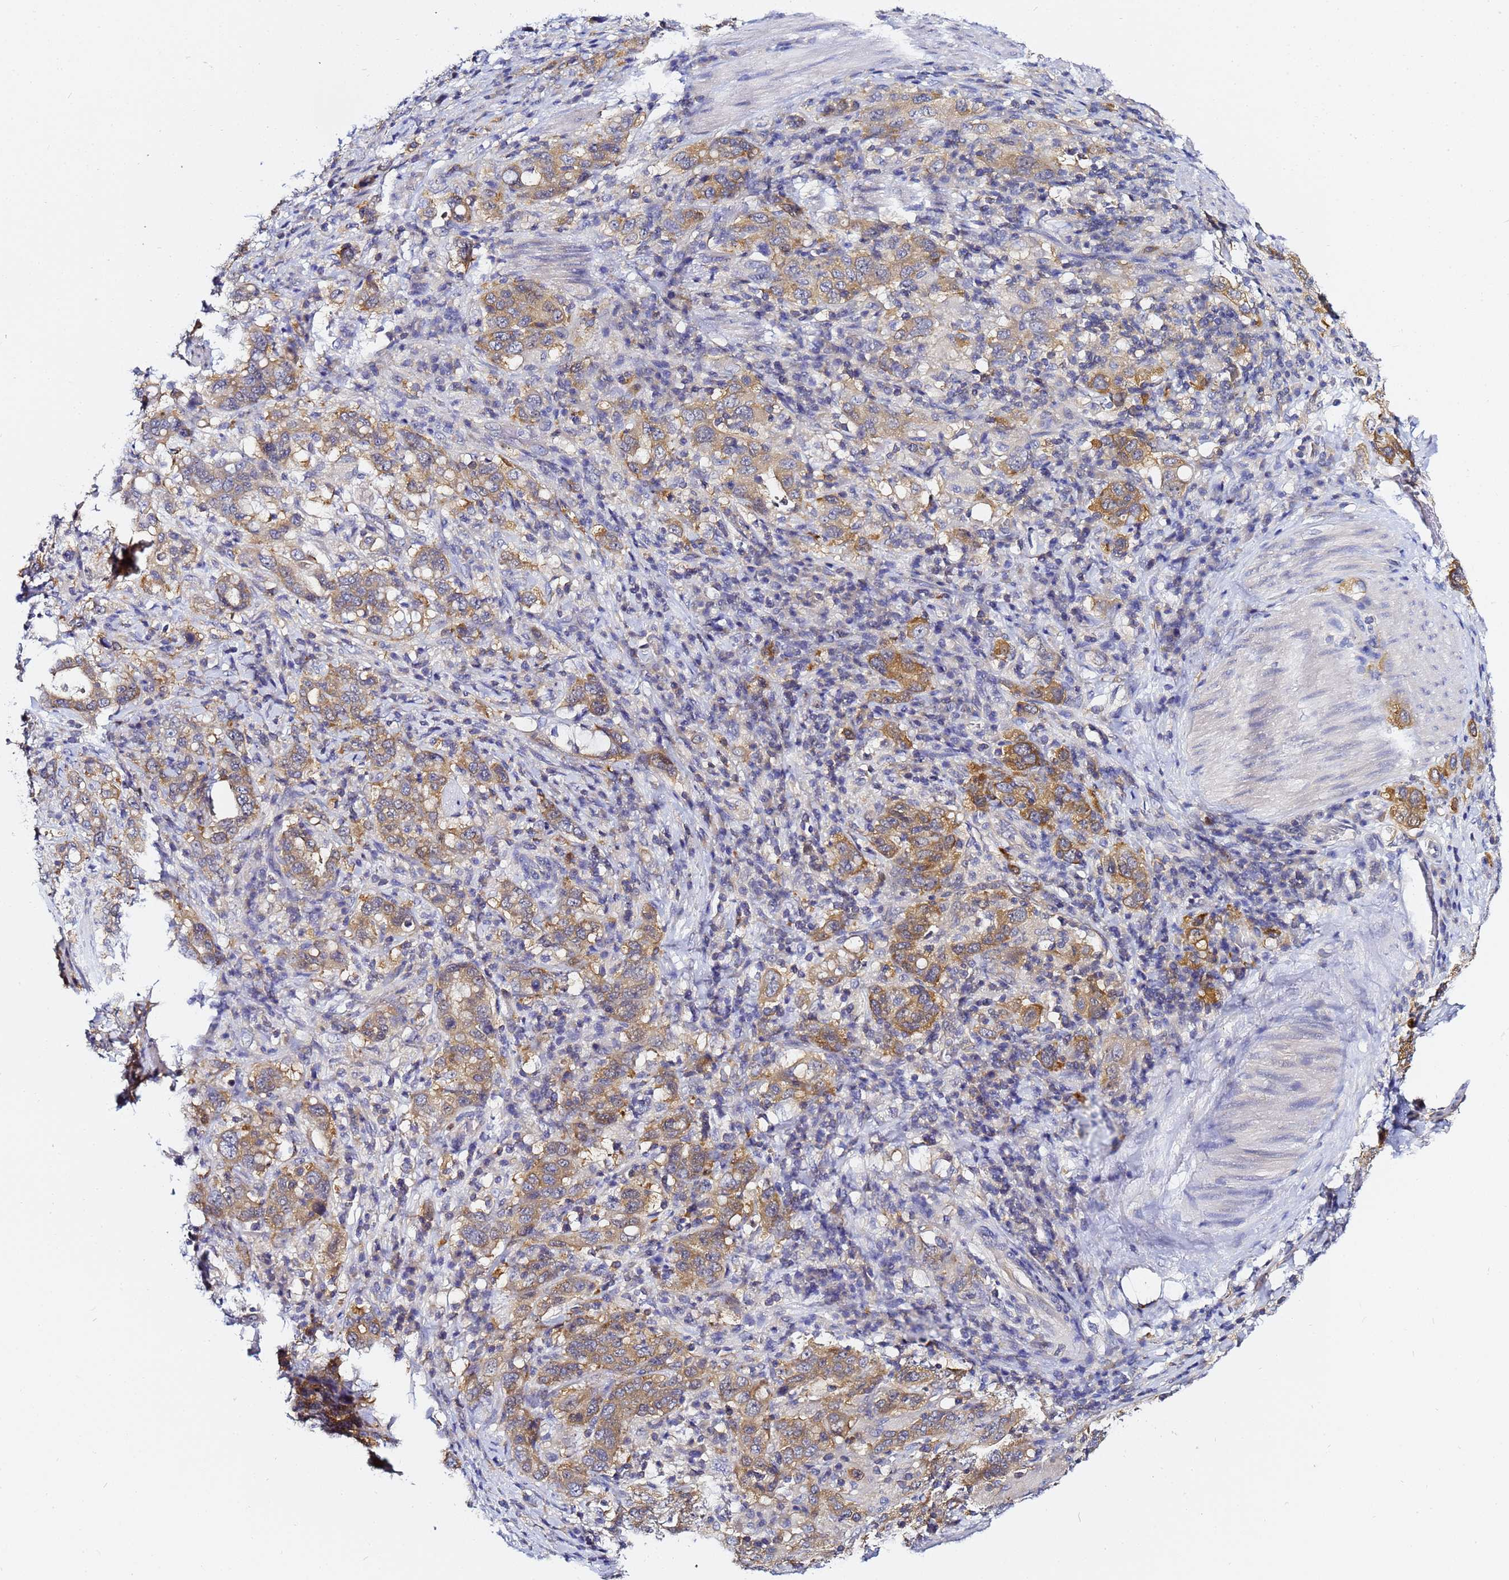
{"staining": {"intensity": "moderate", "quantity": ">75%", "location": "cytoplasmic/membranous"}, "tissue": "stomach cancer", "cell_type": "Tumor cells", "image_type": "cancer", "snomed": [{"axis": "morphology", "description": "Adenocarcinoma, NOS"}, {"axis": "topography", "description": "Stomach, upper"}, {"axis": "topography", "description": "Stomach"}], "caption": "A histopathology image of stomach cancer (adenocarcinoma) stained for a protein shows moderate cytoplasmic/membranous brown staining in tumor cells.", "gene": "LENG1", "patient": {"sex": "male", "age": 62}}